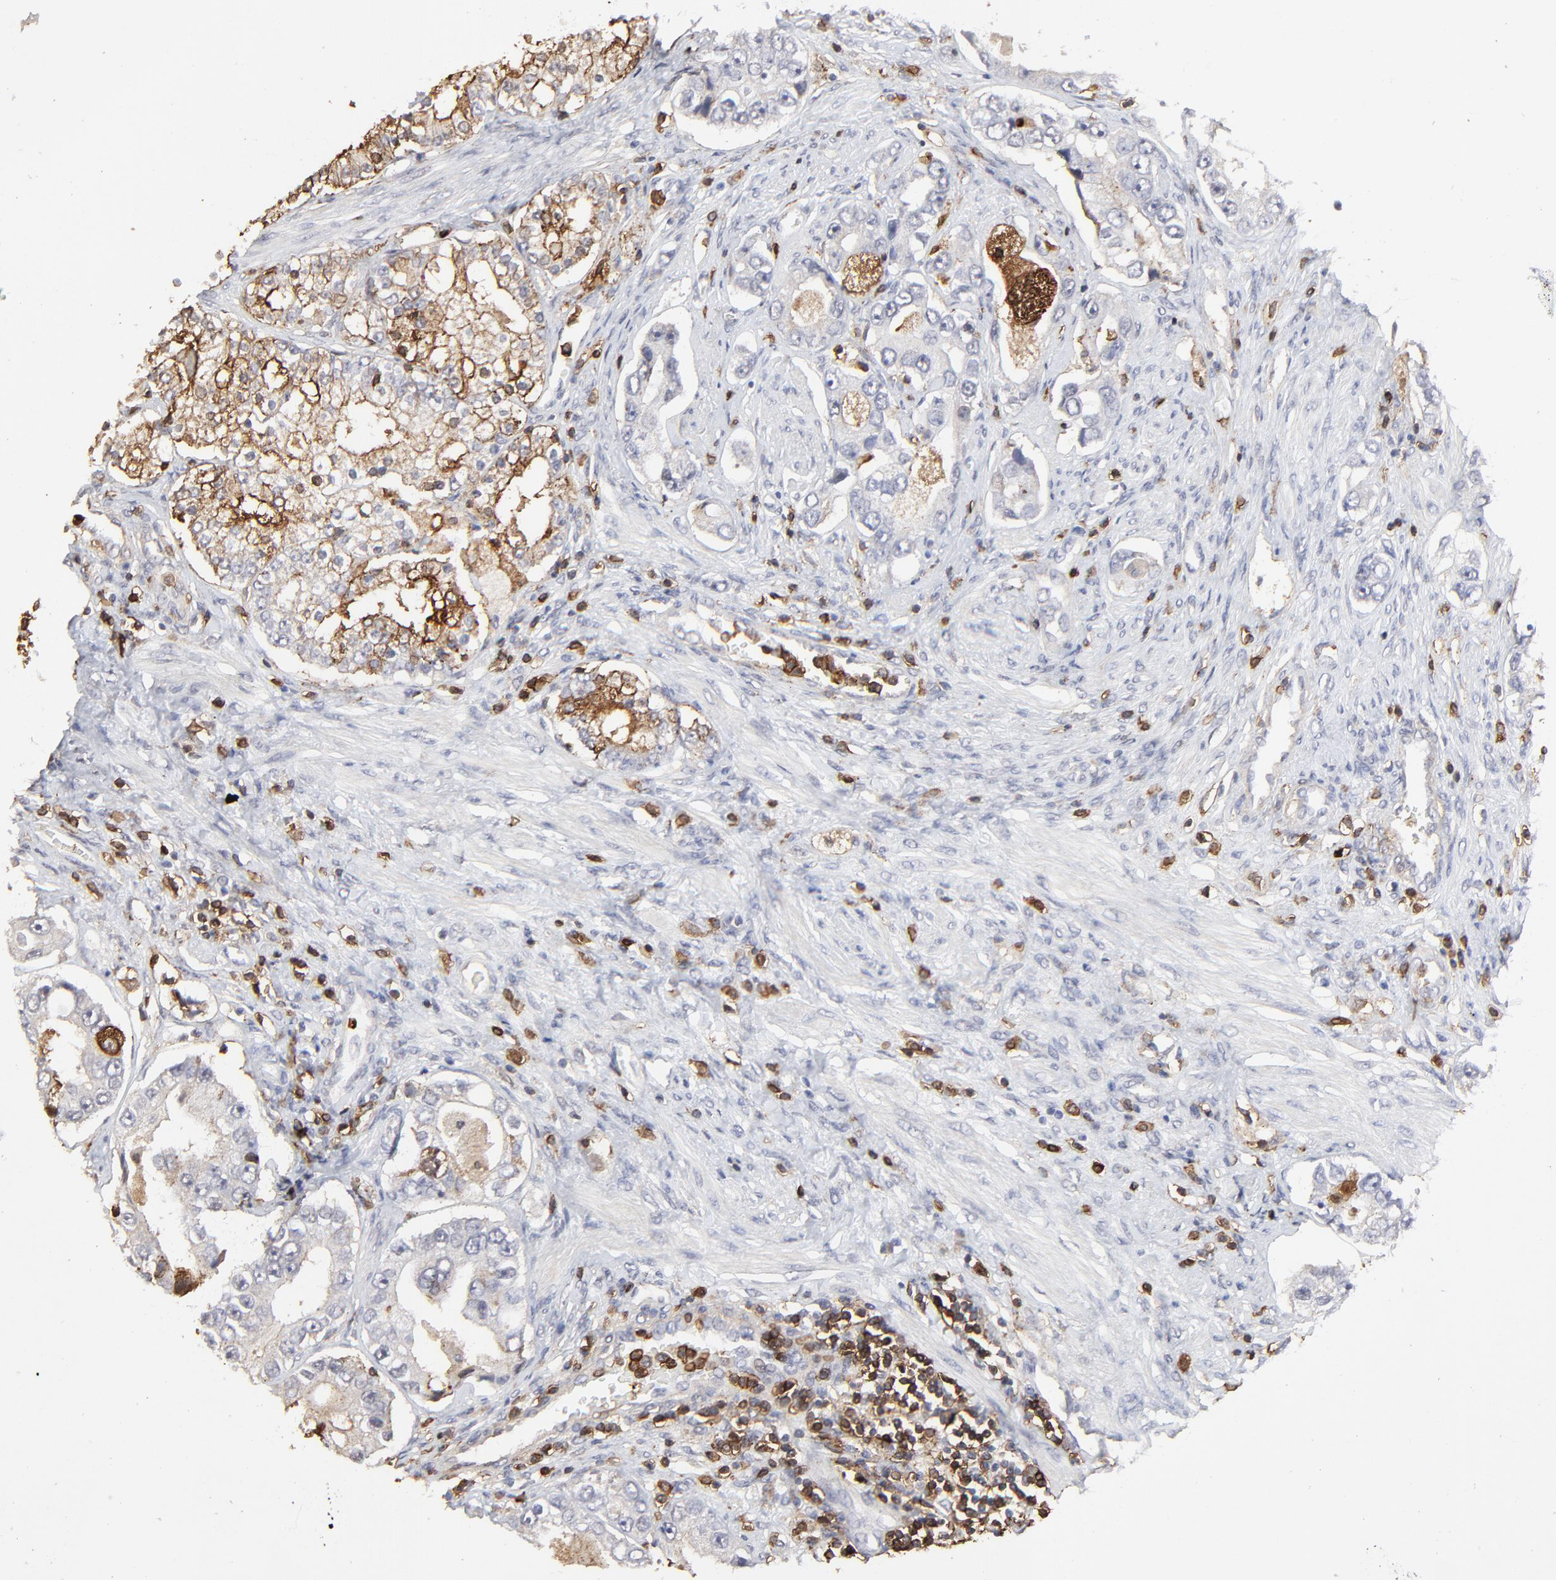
{"staining": {"intensity": "moderate", "quantity": "<25%", "location": "cytoplasmic/membranous"}, "tissue": "prostate cancer", "cell_type": "Tumor cells", "image_type": "cancer", "snomed": [{"axis": "morphology", "description": "Adenocarcinoma, High grade"}, {"axis": "topography", "description": "Prostate"}], "caption": "This is an image of immunohistochemistry (IHC) staining of prostate adenocarcinoma (high-grade), which shows moderate positivity in the cytoplasmic/membranous of tumor cells.", "gene": "SLC6A14", "patient": {"sex": "male", "age": 63}}